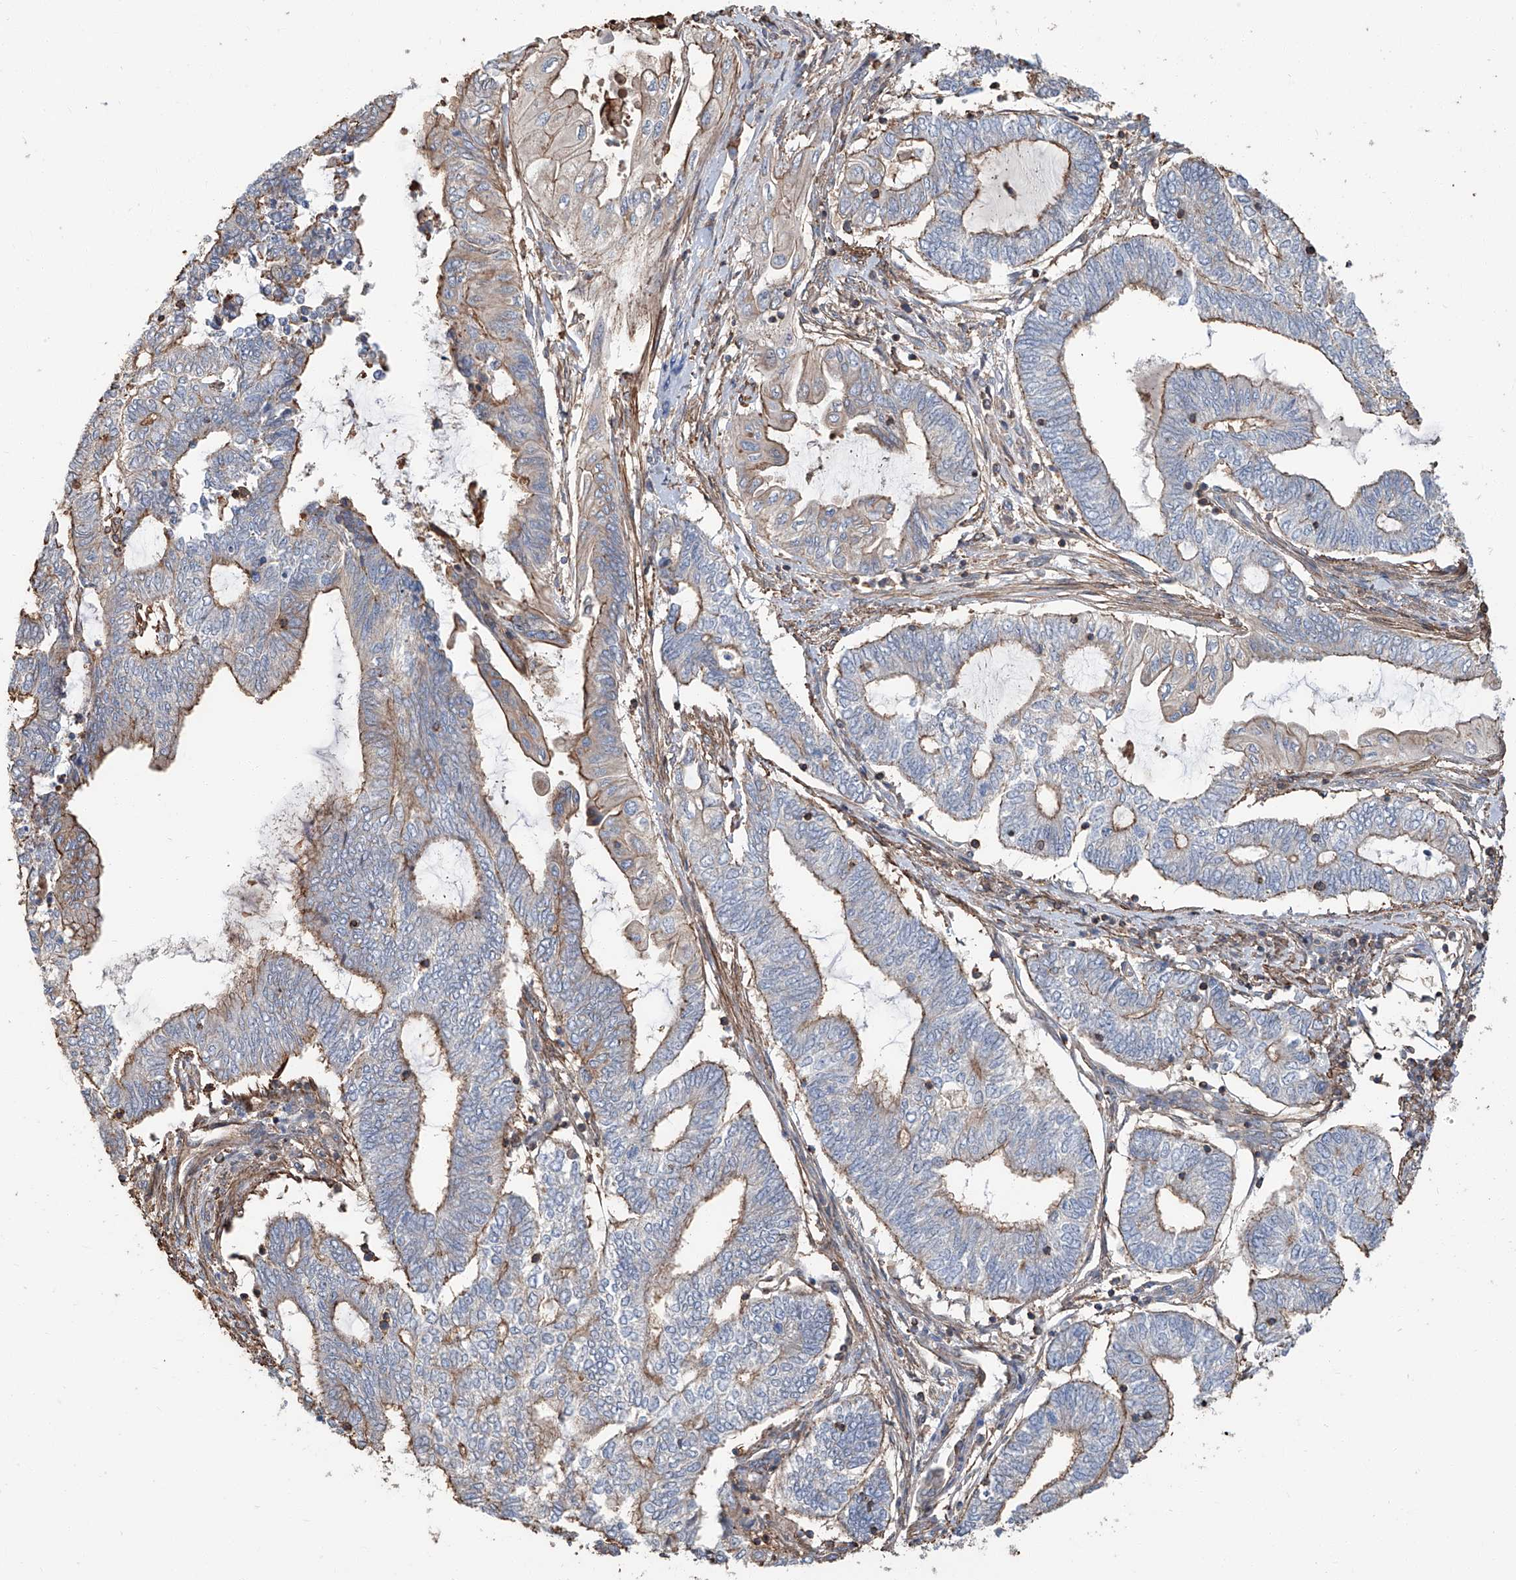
{"staining": {"intensity": "moderate", "quantity": "25%-75%", "location": "cytoplasmic/membranous"}, "tissue": "endometrial cancer", "cell_type": "Tumor cells", "image_type": "cancer", "snomed": [{"axis": "morphology", "description": "Adenocarcinoma, NOS"}, {"axis": "topography", "description": "Uterus"}, {"axis": "topography", "description": "Endometrium"}], "caption": "Immunohistochemistry histopathology image of human endometrial cancer stained for a protein (brown), which shows medium levels of moderate cytoplasmic/membranous staining in about 25%-75% of tumor cells.", "gene": "PIEZO2", "patient": {"sex": "female", "age": 70}}